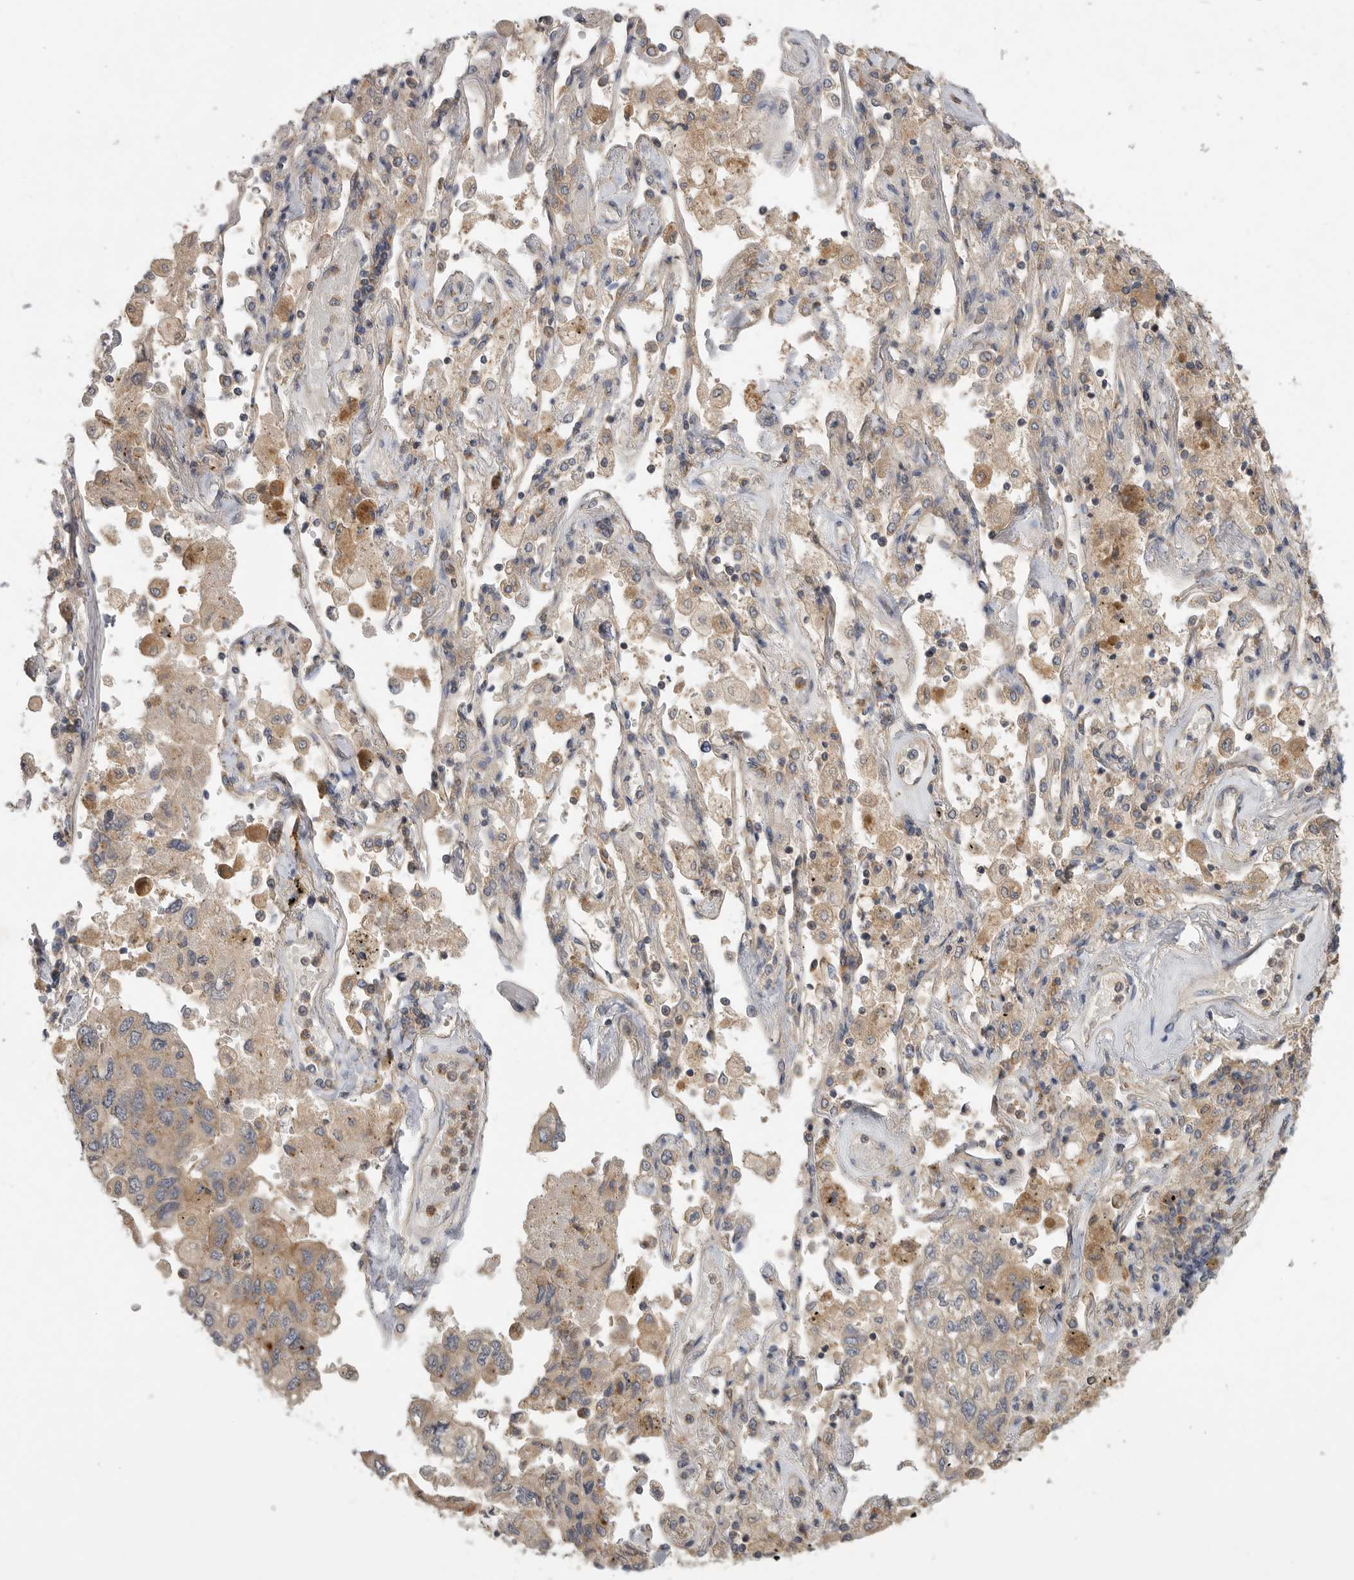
{"staining": {"intensity": "weak", "quantity": "<25%", "location": "cytoplasmic/membranous"}, "tissue": "lung cancer", "cell_type": "Tumor cells", "image_type": "cancer", "snomed": [{"axis": "morphology", "description": "Adenocarcinoma, NOS"}, {"axis": "topography", "description": "Lung"}], "caption": "The IHC photomicrograph has no significant expression in tumor cells of lung cancer (adenocarcinoma) tissue. (Stains: DAB immunohistochemistry (IHC) with hematoxylin counter stain, Microscopy: brightfield microscopy at high magnification).", "gene": "ZNF232", "patient": {"sex": "male", "age": 63}}